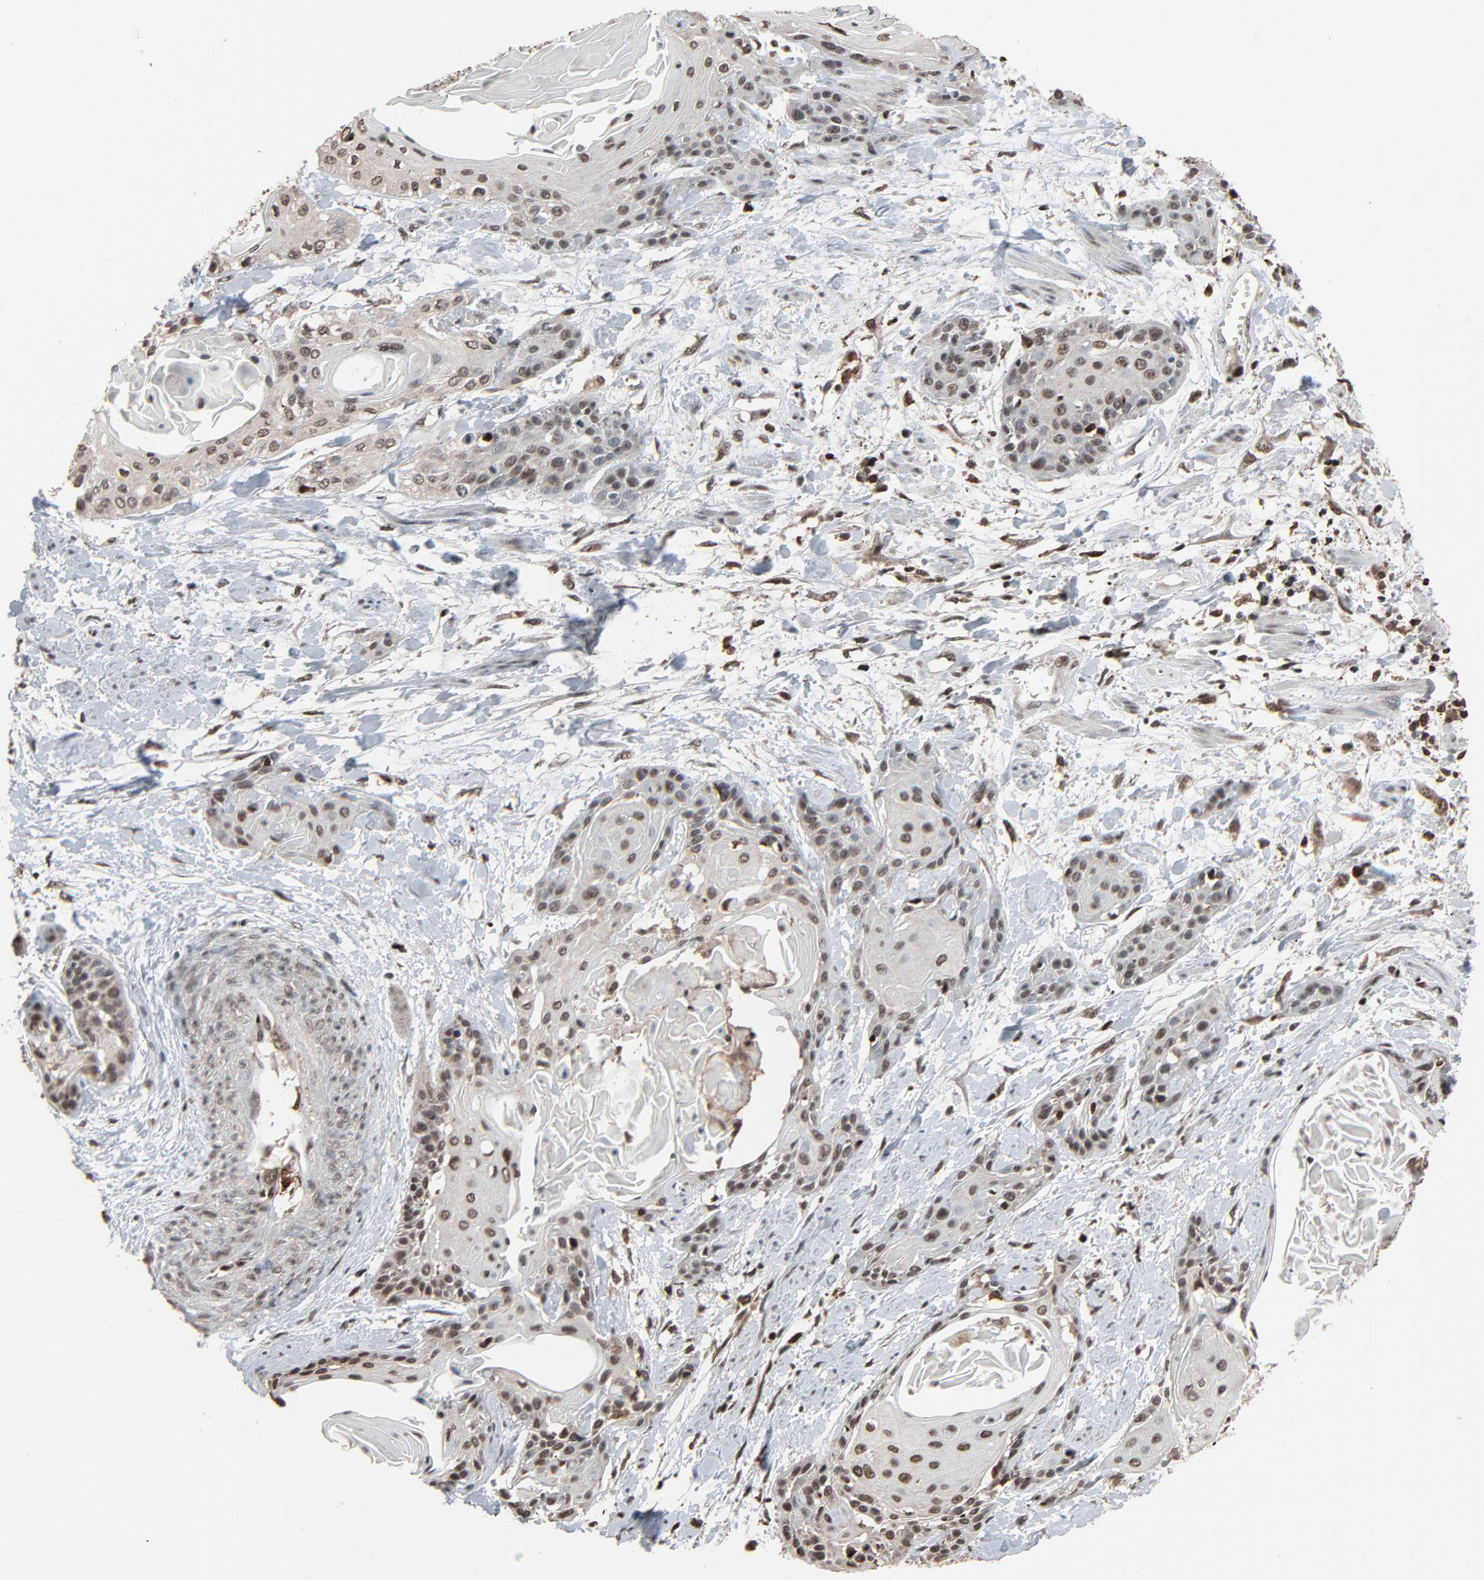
{"staining": {"intensity": "moderate", "quantity": ">75%", "location": "nuclear"}, "tissue": "cervical cancer", "cell_type": "Tumor cells", "image_type": "cancer", "snomed": [{"axis": "morphology", "description": "Squamous cell carcinoma, NOS"}, {"axis": "topography", "description": "Cervix"}], "caption": "Human cervical cancer stained with a protein marker exhibits moderate staining in tumor cells.", "gene": "RPS6KA3", "patient": {"sex": "female", "age": 57}}